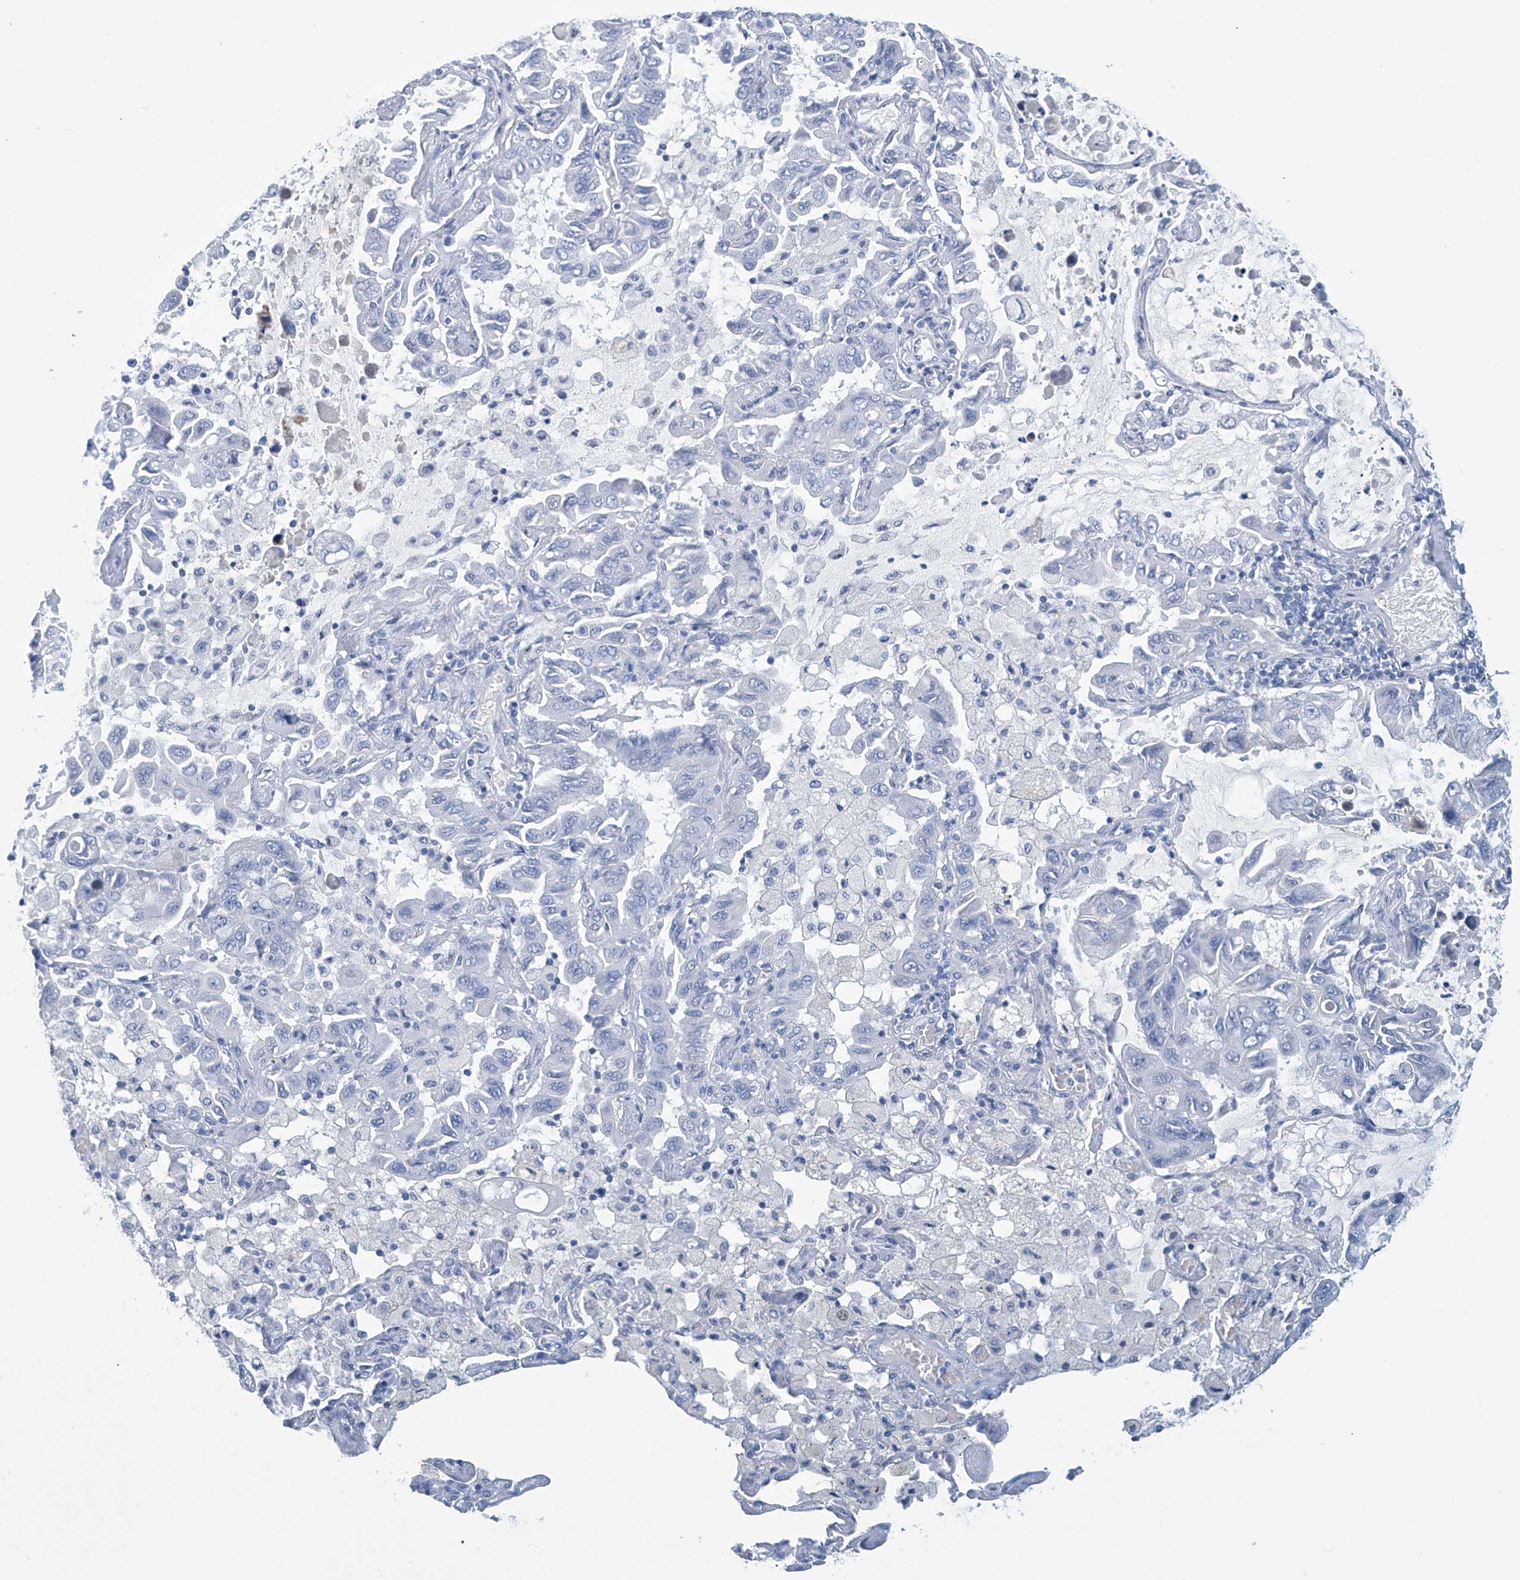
{"staining": {"intensity": "negative", "quantity": "none", "location": "none"}, "tissue": "lung cancer", "cell_type": "Tumor cells", "image_type": "cancer", "snomed": [{"axis": "morphology", "description": "Adenocarcinoma, NOS"}, {"axis": "topography", "description": "Lung"}], "caption": "Immunohistochemistry (IHC) image of neoplastic tissue: lung cancer (adenocarcinoma) stained with DAB demonstrates no significant protein staining in tumor cells.", "gene": "DSP", "patient": {"sex": "male", "age": 64}}